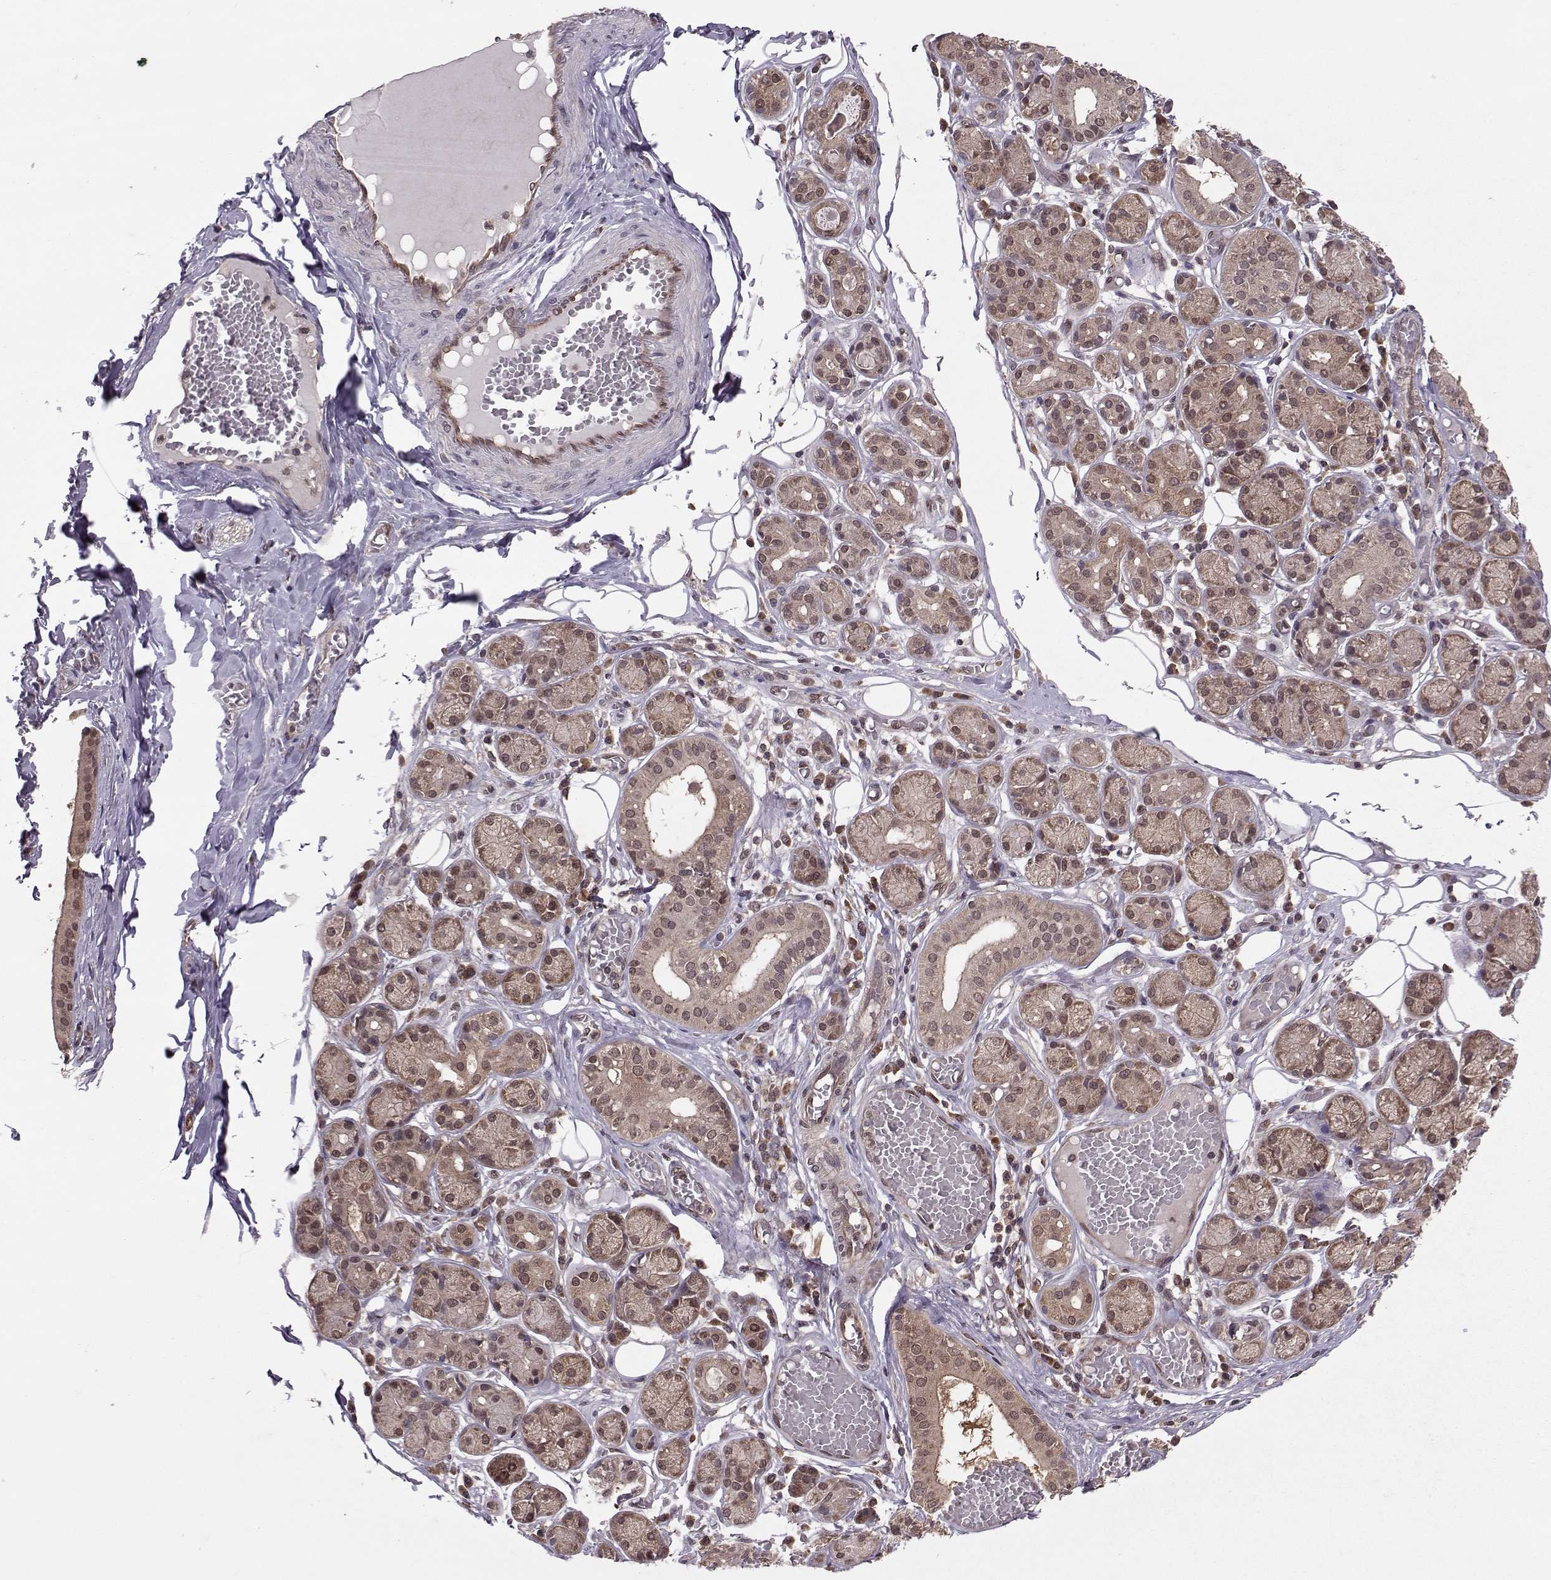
{"staining": {"intensity": "weak", "quantity": ">75%", "location": "cytoplasmic/membranous"}, "tissue": "salivary gland", "cell_type": "Glandular cells", "image_type": "normal", "snomed": [{"axis": "morphology", "description": "Normal tissue, NOS"}, {"axis": "topography", "description": "Salivary gland"}, {"axis": "topography", "description": "Peripheral nerve tissue"}], "caption": "Protein expression analysis of unremarkable salivary gland displays weak cytoplasmic/membranous expression in approximately >75% of glandular cells.", "gene": "PPP2R2A", "patient": {"sex": "male", "age": 71}}